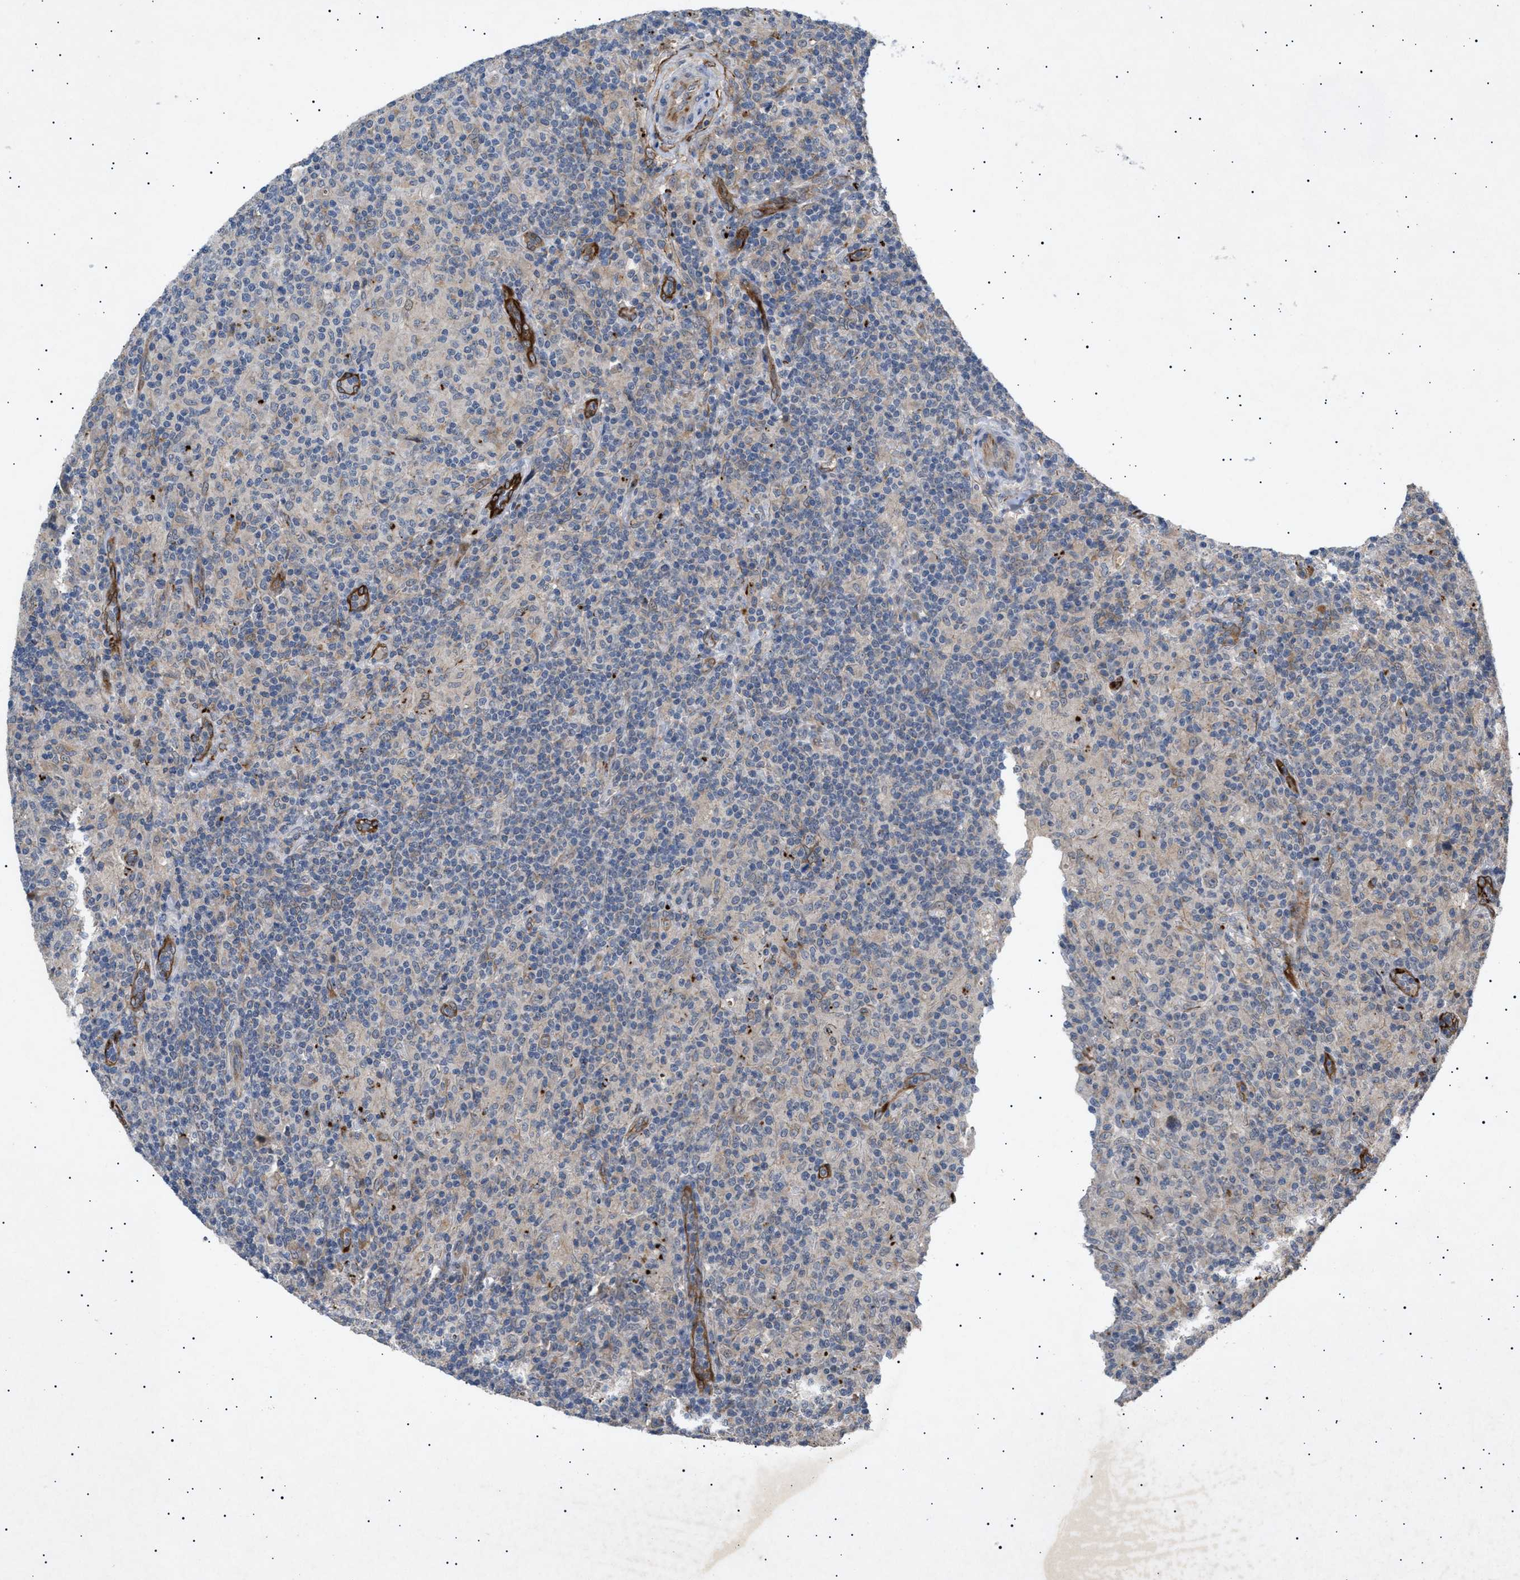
{"staining": {"intensity": "negative", "quantity": "none", "location": "none"}, "tissue": "lymphoma", "cell_type": "Tumor cells", "image_type": "cancer", "snomed": [{"axis": "morphology", "description": "Hodgkin's disease, NOS"}, {"axis": "topography", "description": "Lymph node"}], "caption": "Tumor cells show no significant expression in Hodgkin's disease.", "gene": "SIRT5", "patient": {"sex": "male", "age": 70}}